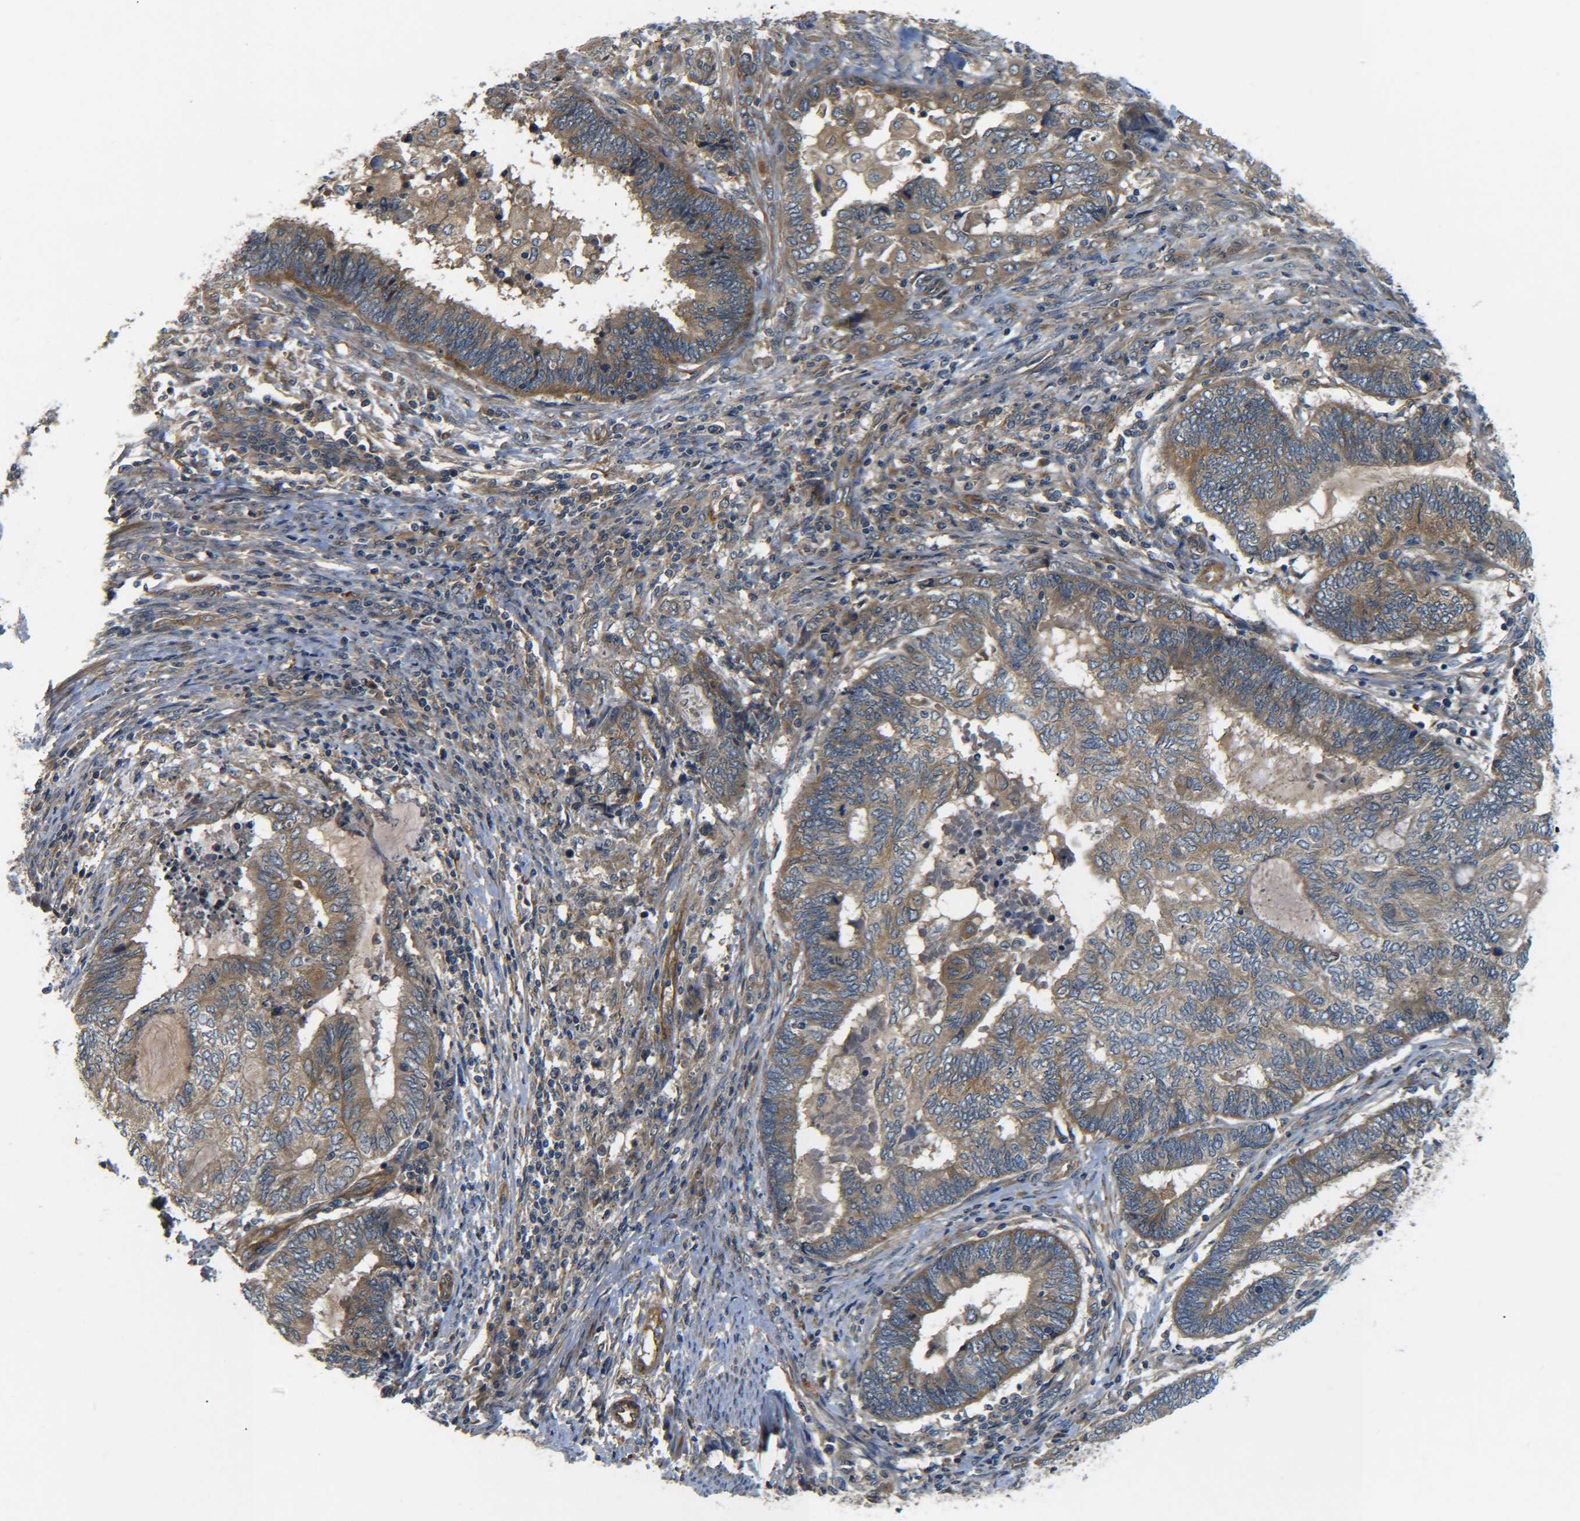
{"staining": {"intensity": "moderate", "quantity": ">75%", "location": "cytoplasmic/membranous"}, "tissue": "endometrial cancer", "cell_type": "Tumor cells", "image_type": "cancer", "snomed": [{"axis": "morphology", "description": "Adenocarcinoma, NOS"}, {"axis": "topography", "description": "Uterus"}, {"axis": "topography", "description": "Endometrium"}], "caption": "Immunohistochemistry micrograph of neoplastic tissue: human endometrial adenocarcinoma stained using IHC reveals medium levels of moderate protein expression localized specifically in the cytoplasmic/membranous of tumor cells, appearing as a cytoplasmic/membranous brown color.", "gene": "LRCH3", "patient": {"sex": "female", "age": 70}}